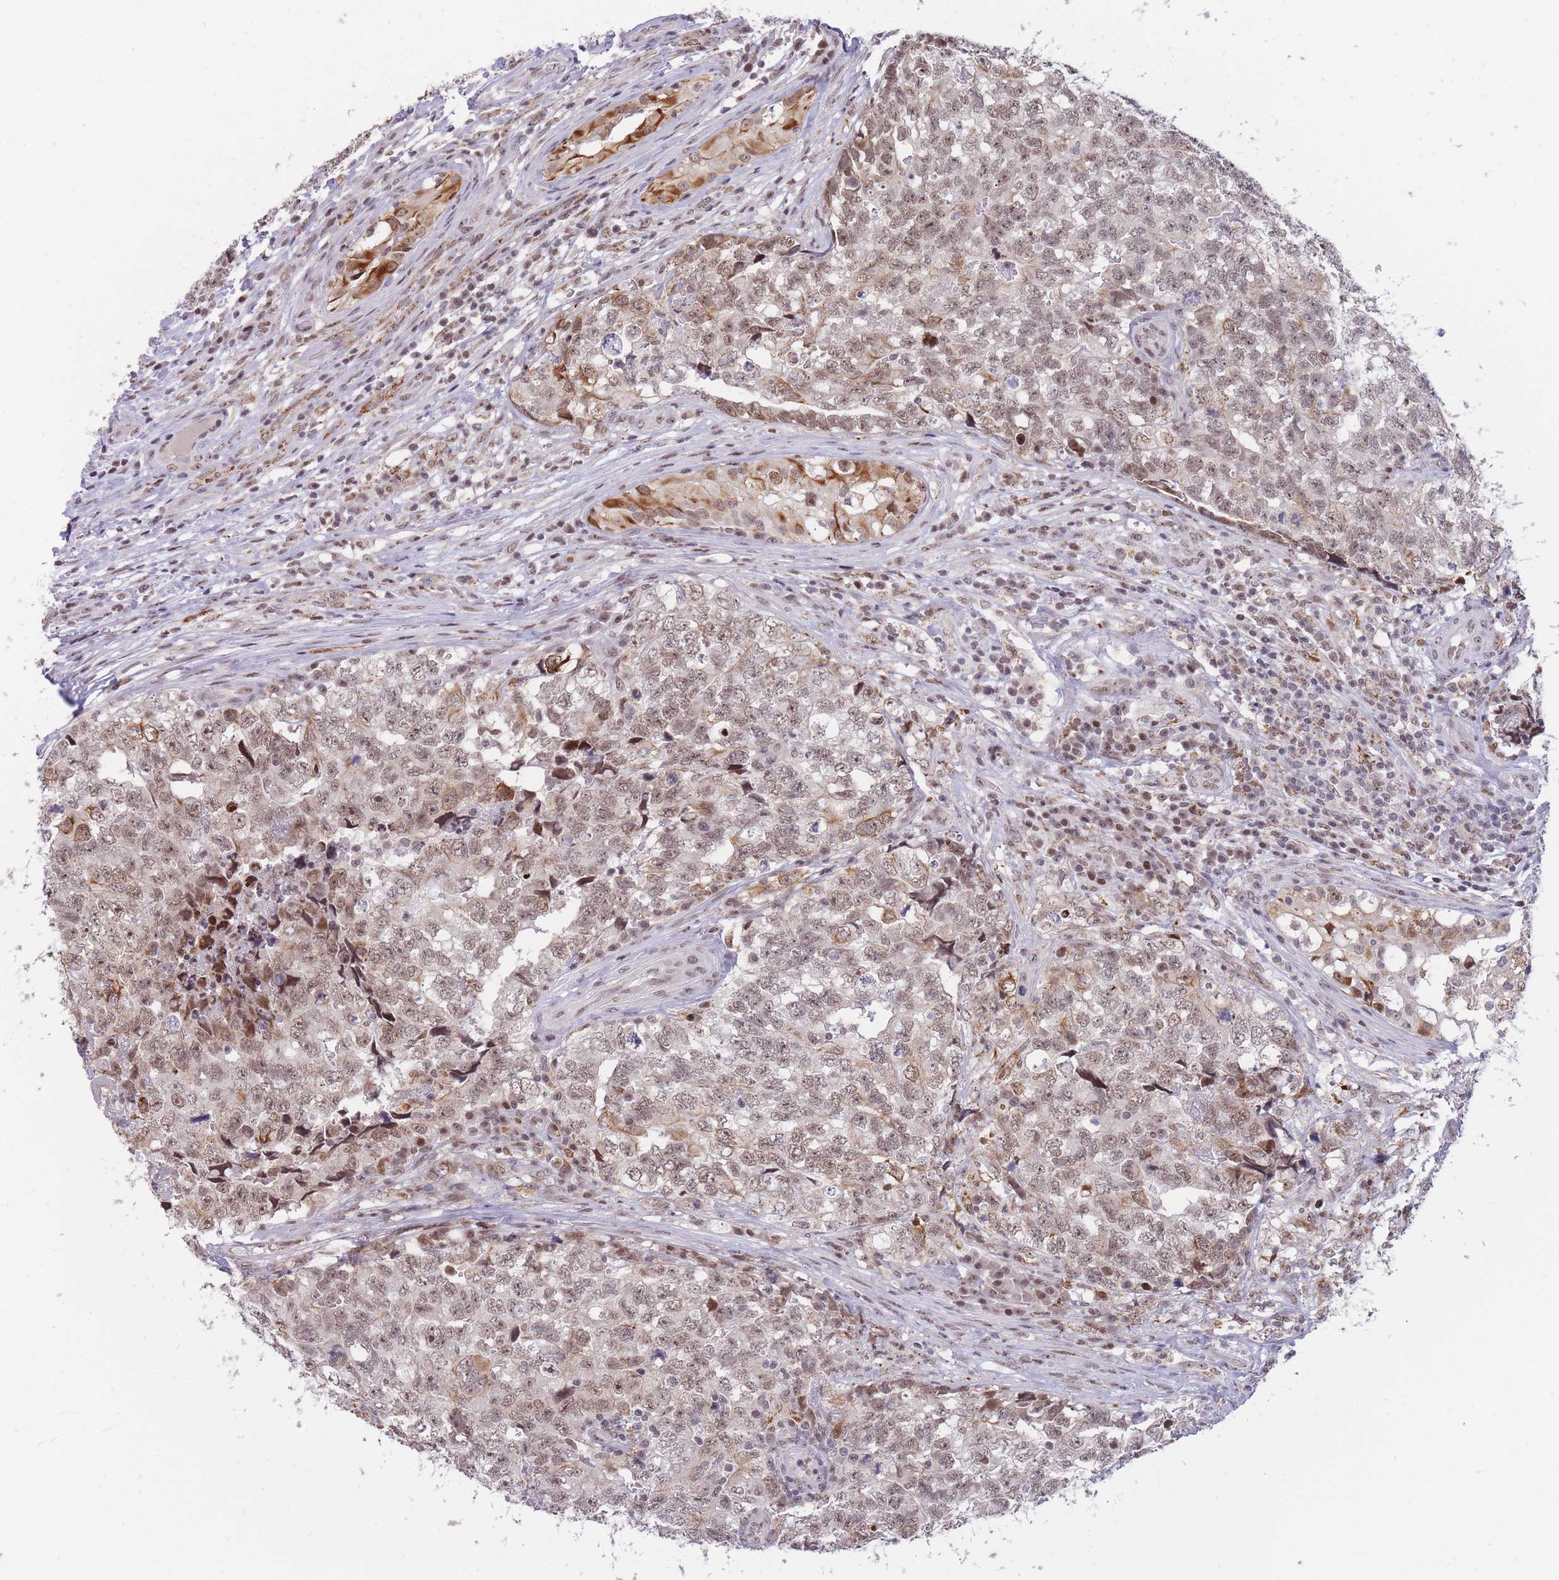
{"staining": {"intensity": "moderate", "quantity": "25%-75%", "location": "nuclear"}, "tissue": "testis cancer", "cell_type": "Tumor cells", "image_type": "cancer", "snomed": [{"axis": "morphology", "description": "Carcinoma, Embryonal, NOS"}, {"axis": "topography", "description": "Testis"}], "caption": "Testis embryonal carcinoma stained with DAB IHC reveals medium levels of moderate nuclear positivity in about 25%-75% of tumor cells.", "gene": "TARBP2", "patient": {"sex": "male", "age": 31}}